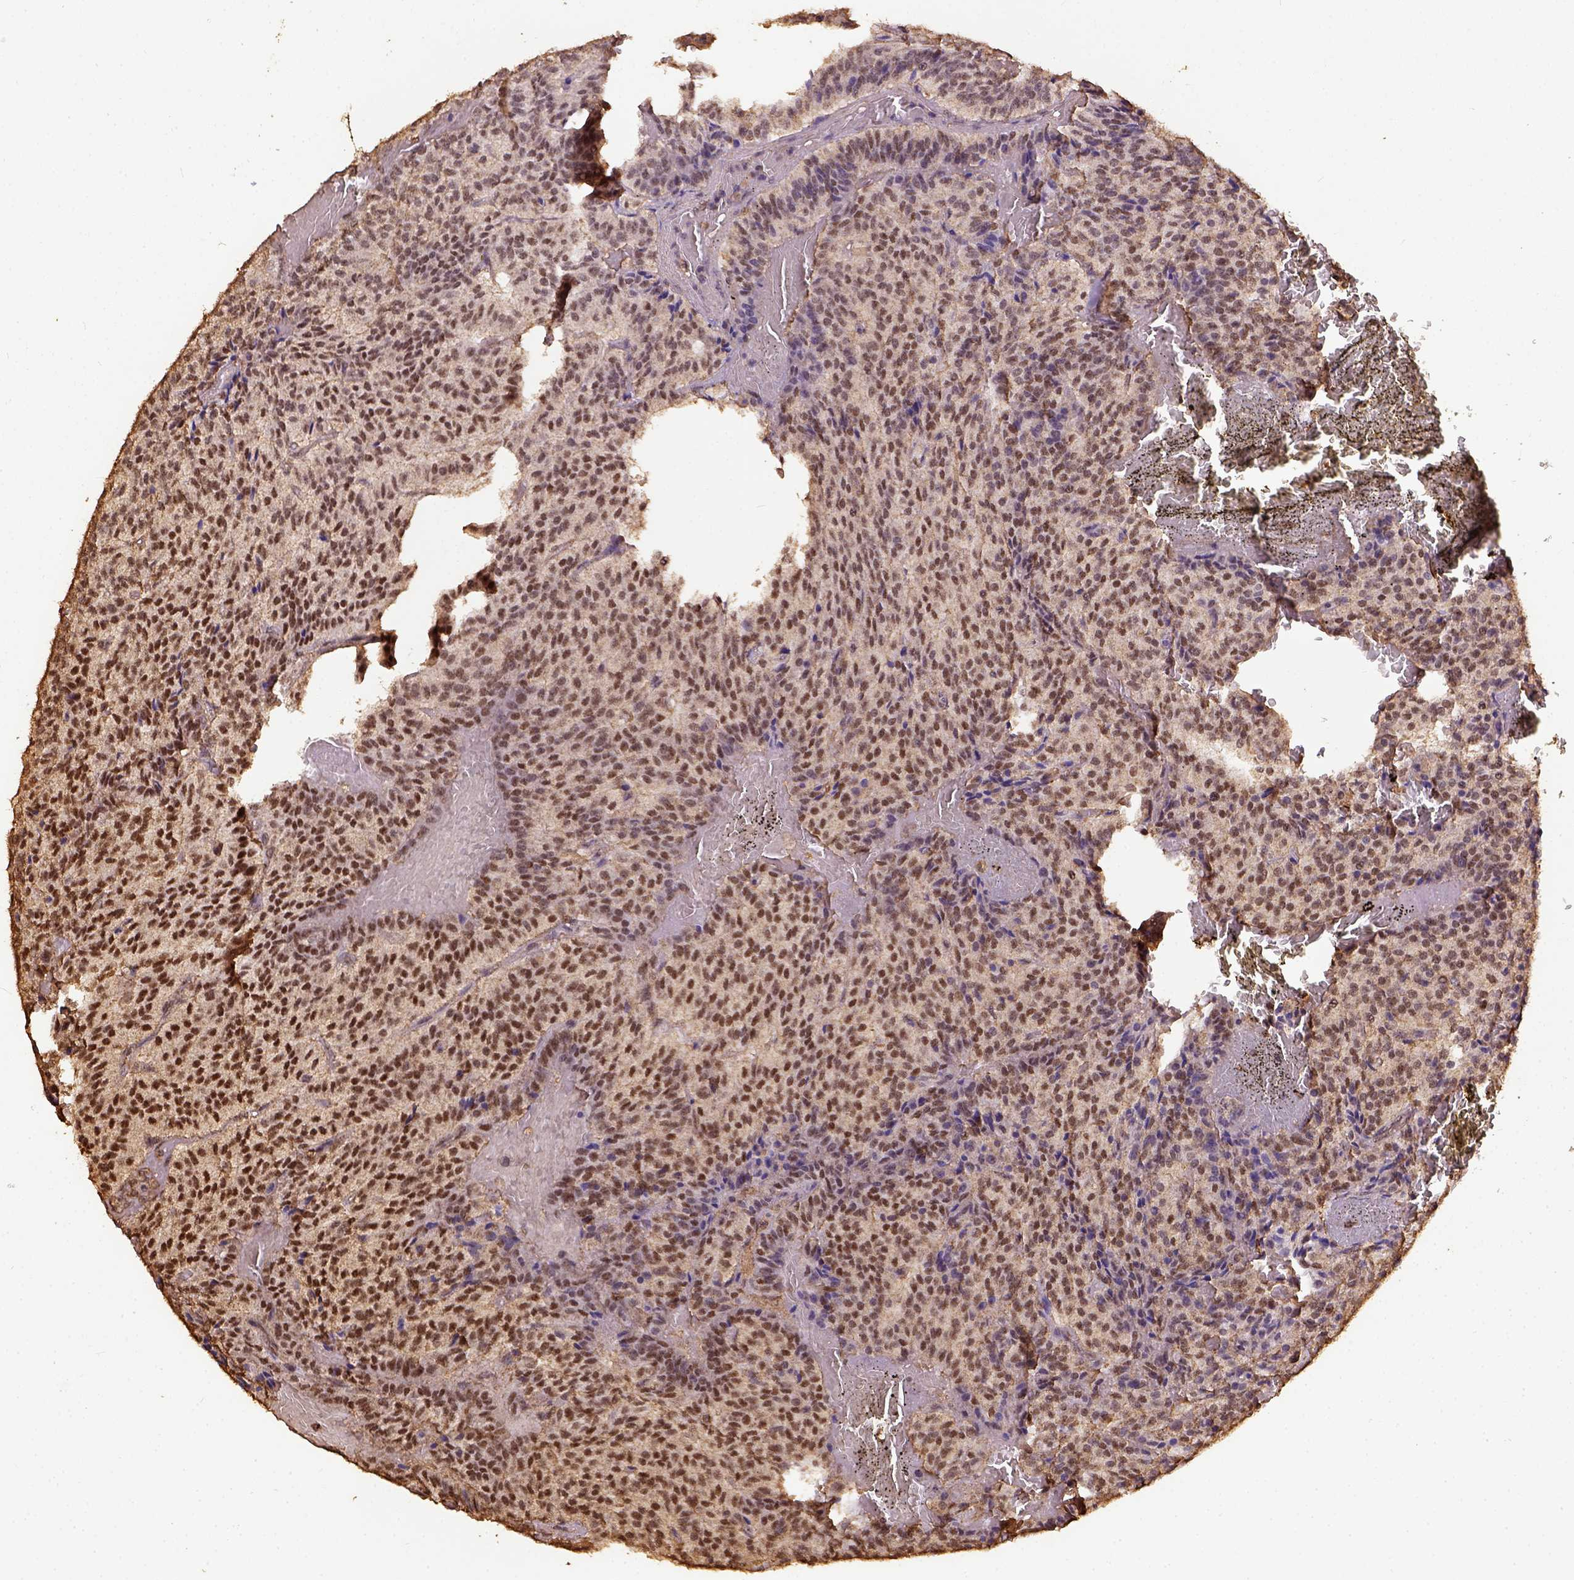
{"staining": {"intensity": "moderate", "quantity": "25%-75%", "location": "nuclear"}, "tissue": "carcinoid", "cell_type": "Tumor cells", "image_type": "cancer", "snomed": [{"axis": "morphology", "description": "Carcinoid, malignant, NOS"}, {"axis": "topography", "description": "Lung"}], "caption": "IHC micrograph of neoplastic tissue: human malignant carcinoid stained using immunohistochemistry (IHC) reveals medium levels of moderate protein expression localized specifically in the nuclear of tumor cells, appearing as a nuclear brown color.", "gene": "NACC1", "patient": {"sex": "male", "age": 70}}